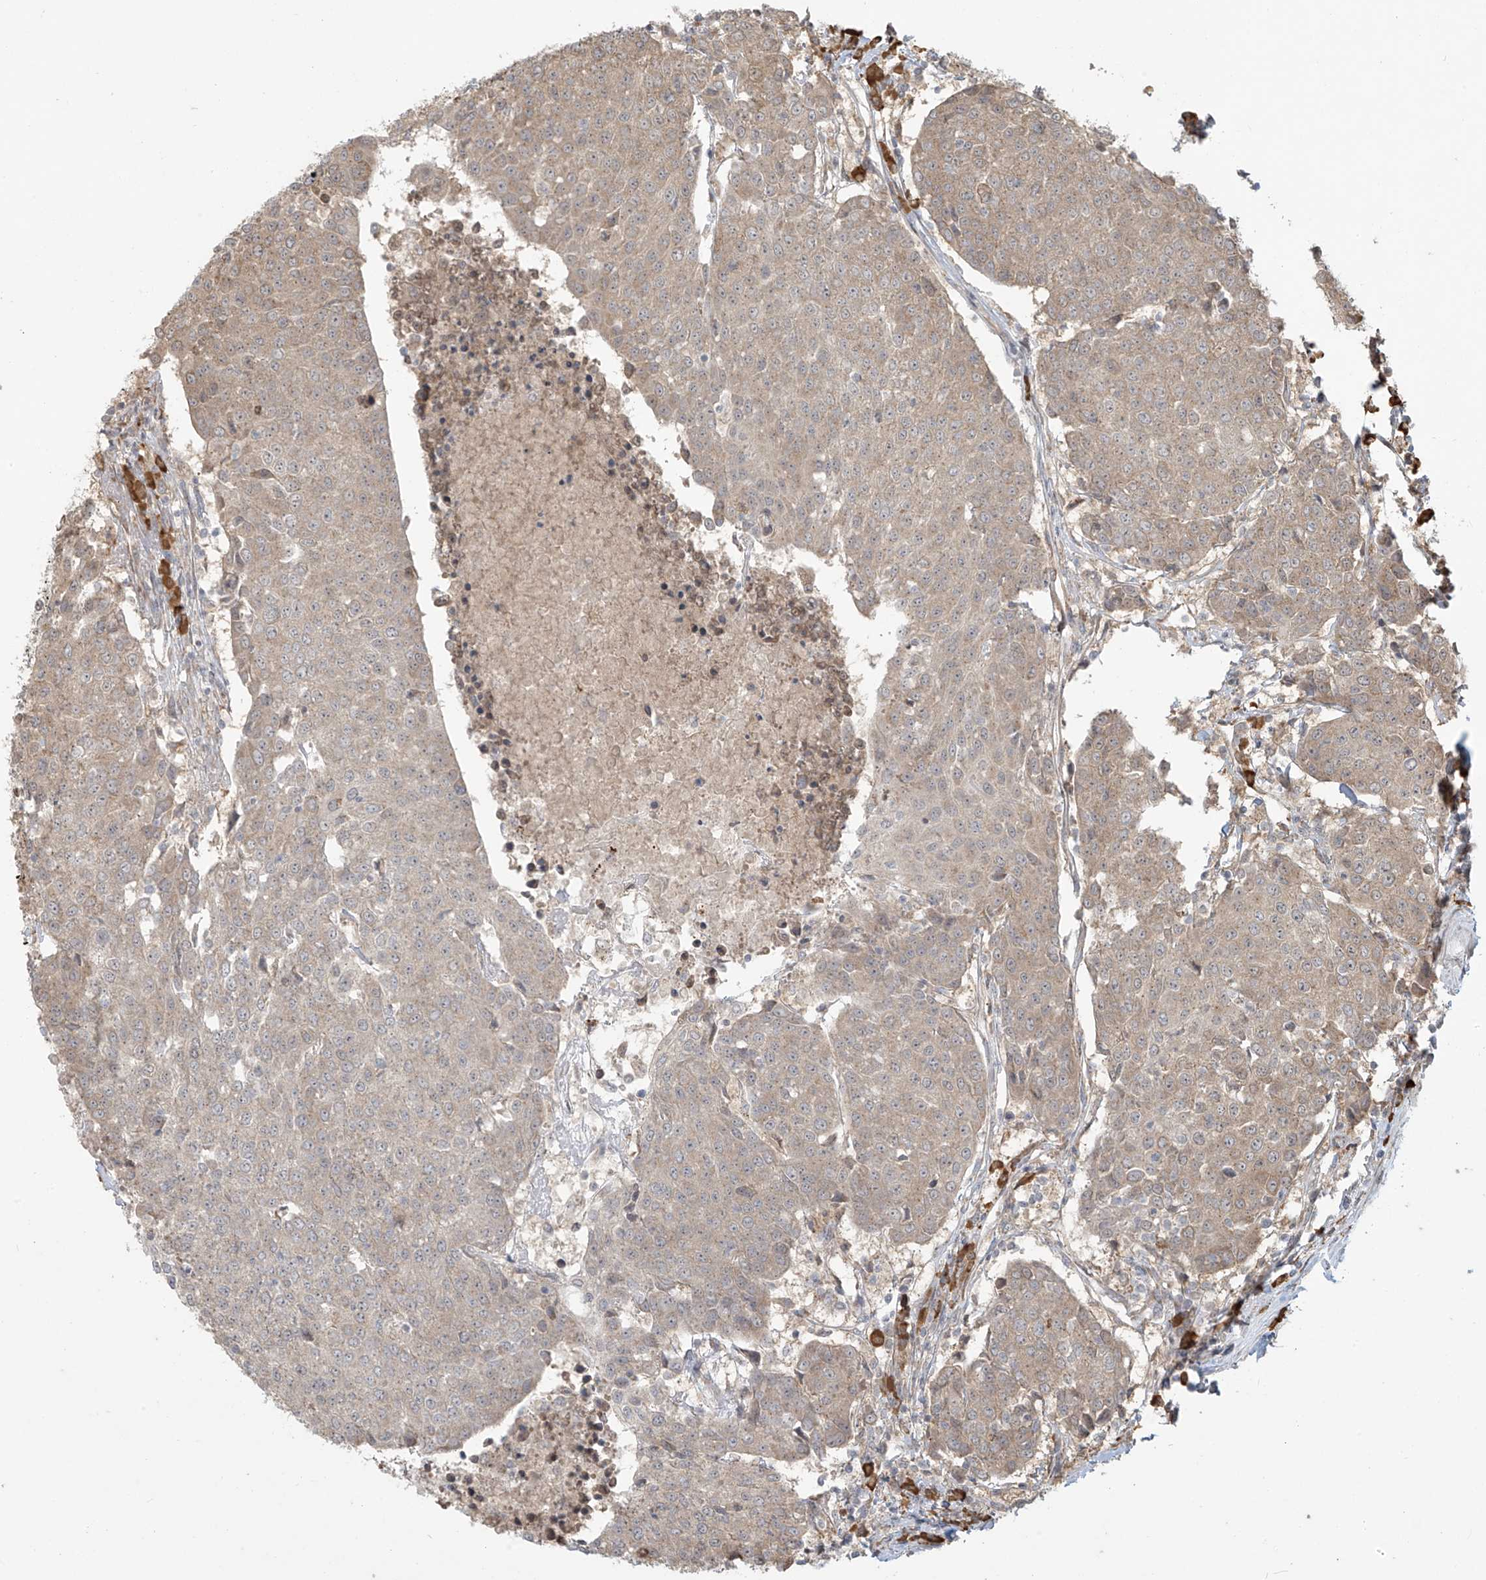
{"staining": {"intensity": "weak", "quantity": ">75%", "location": "cytoplasmic/membranous"}, "tissue": "urothelial cancer", "cell_type": "Tumor cells", "image_type": "cancer", "snomed": [{"axis": "morphology", "description": "Urothelial carcinoma, High grade"}, {"axis": "topography", "description": "Urinary bladder"}], "caption": "Protein analysis of urothelial carcinoma (high-grade) tissue demonstrates weak cytoplasmic/membranous staining in approximately >75% of tumor cells.", "gene": "PLEKHM3", "patient": {"sex": "female", "age": 85}}